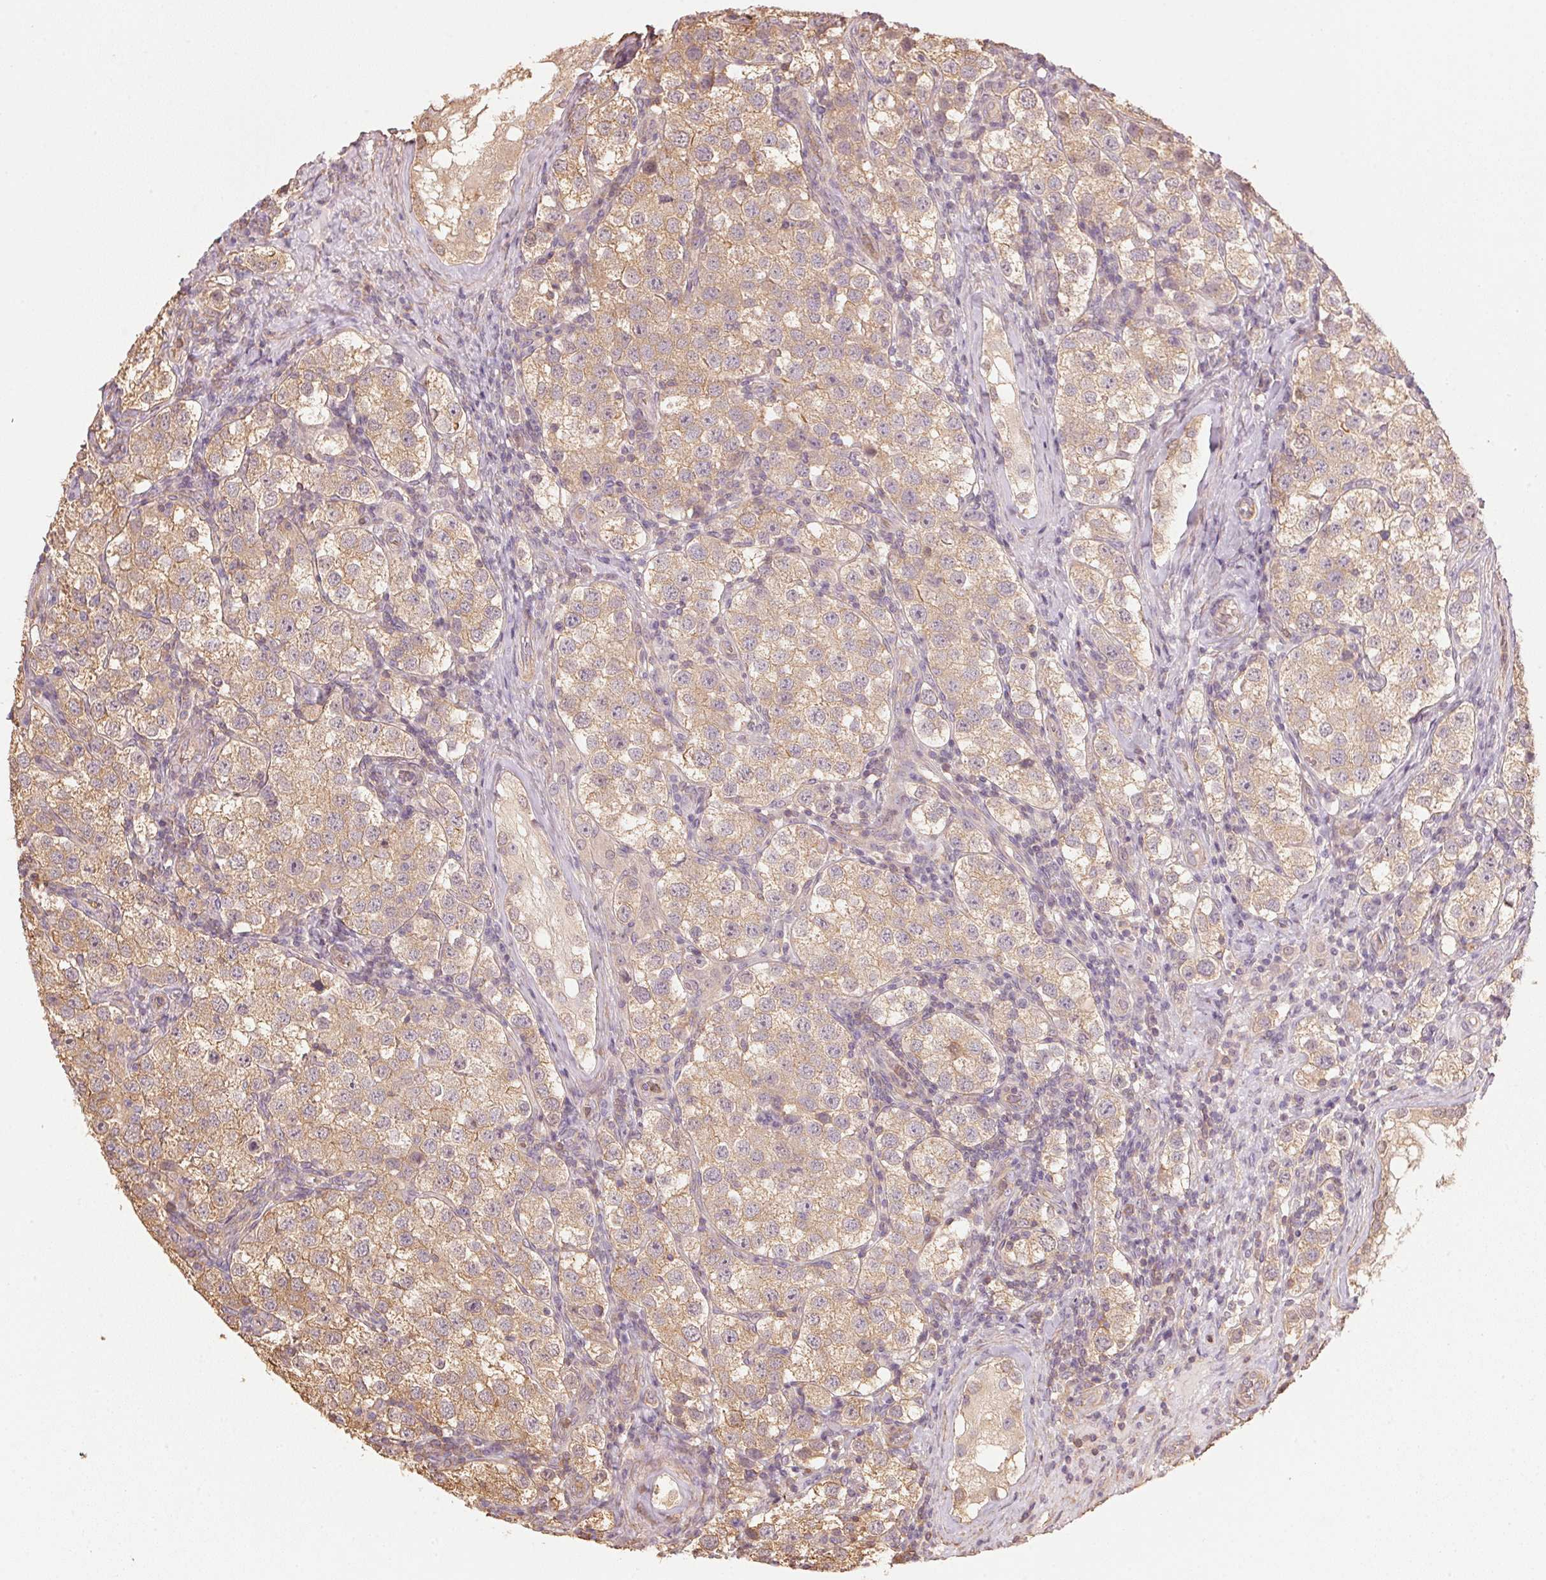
{"staining": {"intensity": "weak", "quantity": ">75%", "location": "cytoplasmic/membranous"}, "tissue": "testis cancer", "cell_type": "Tumor cells", "image_type": "cancer", "snomed": [{"axis": "morphology", "description": "Seminoma, NOS"}, {"axis": "topography", "description": "Testis"}], "caption": "Weak cytoplasmic/membranous expression is appreciated in about >75% of tumor cells in seminoma (testis).", "gene": "QDPR", "patient": {"sex": "male", "age": 37}}